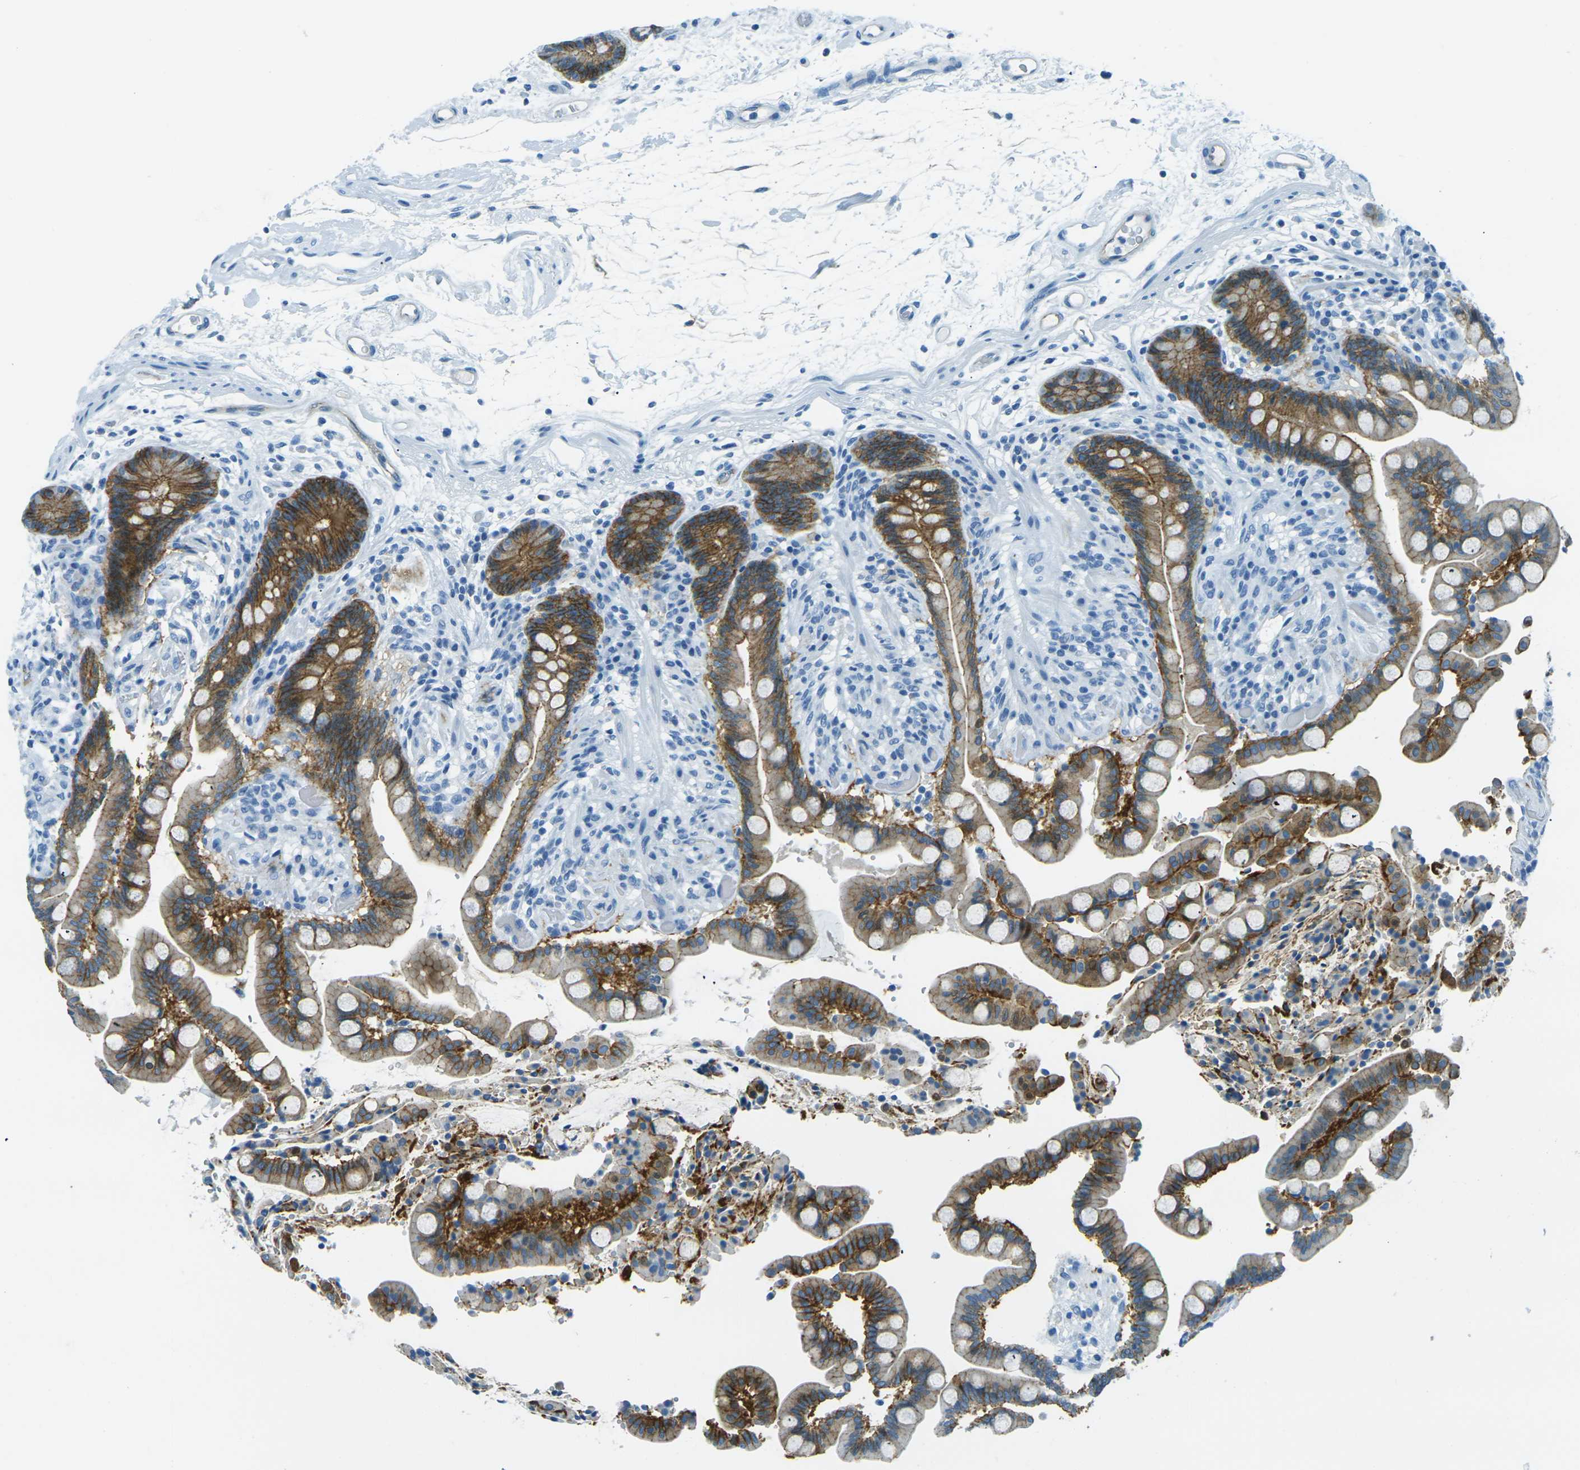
{"staining": {"intensity": "negative", "quantity": "none", "location": "none"}, "tissue": "colon", "cell_type": "Endothelial cells", "image_type": "normal", "snomed": [{"axis": "morphology", "description": "Normal tissue, NOS"}, {"axis": "topography", "description": "Colon"}], "caption": "This micrograph is of normal colon stained with immunohistochemistry (IHC) to label a protein in brown with the nuclei are counter-stained blue. There is no staining in endothelial cells.", "gene": "OCLN", "patient": {"sex": "male", "age": 73}}